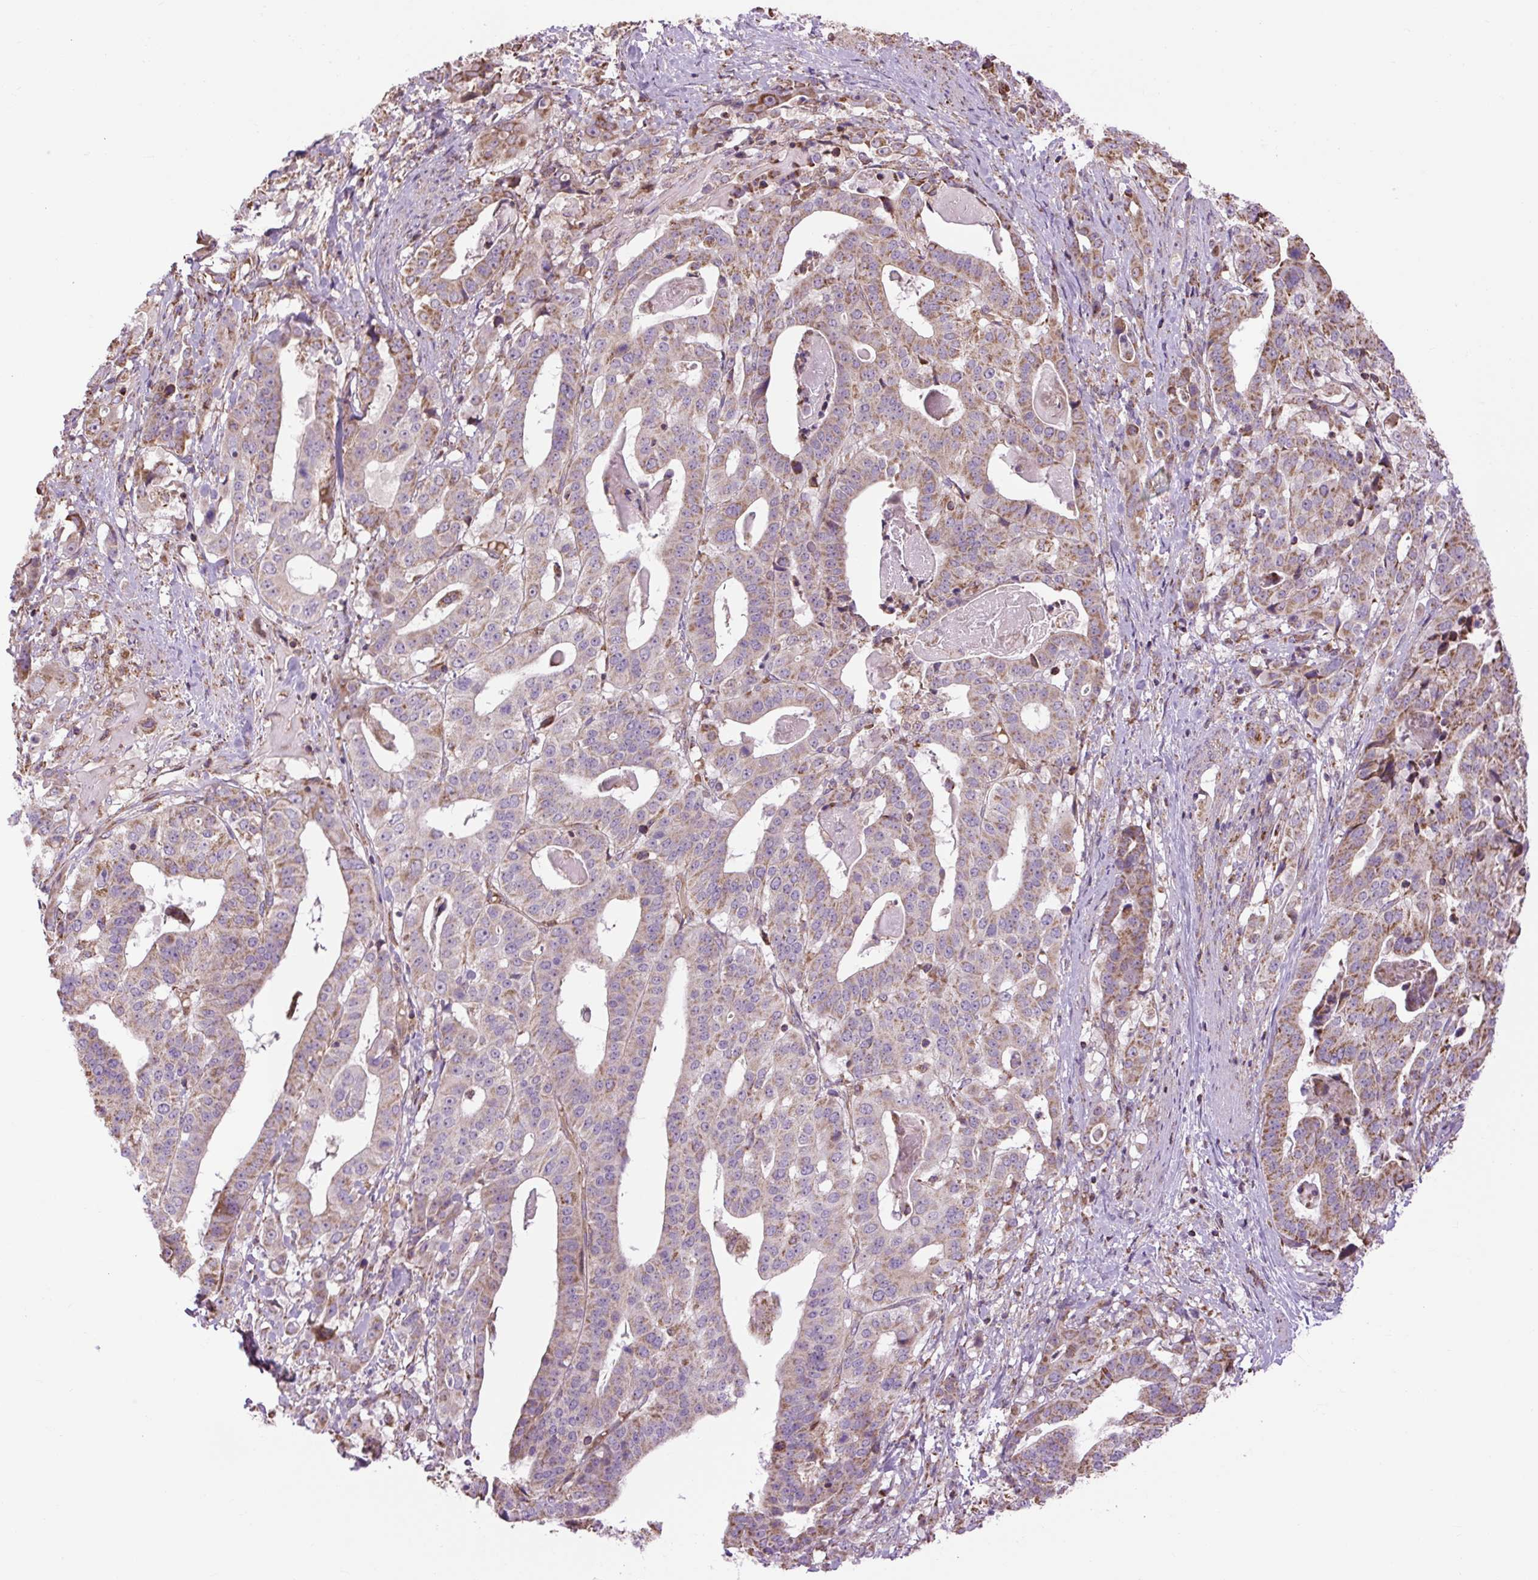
{"staining": {"intensity": "moderate", "quantity": "25%-75%", "location": "cytoplasmic/membranous"}, "tissue": "stomach cancer", "cell_type": "Tumor cells", "image_type": "cancer", "snomed": [{"axis": "morphology", "description": "Adenocarcinoma, NOS"}, {"axis": "topography", "description": "Stomach"}], "caption": "This photomicrograph reveals IHC staining of adenocarcinoma (stomach), with medium moderate cytoplasmic/membranous staining in about 25%-75% of tumor cells.", "gene": "PLCG1", "patient": {"sex": "male", "age": 48}}